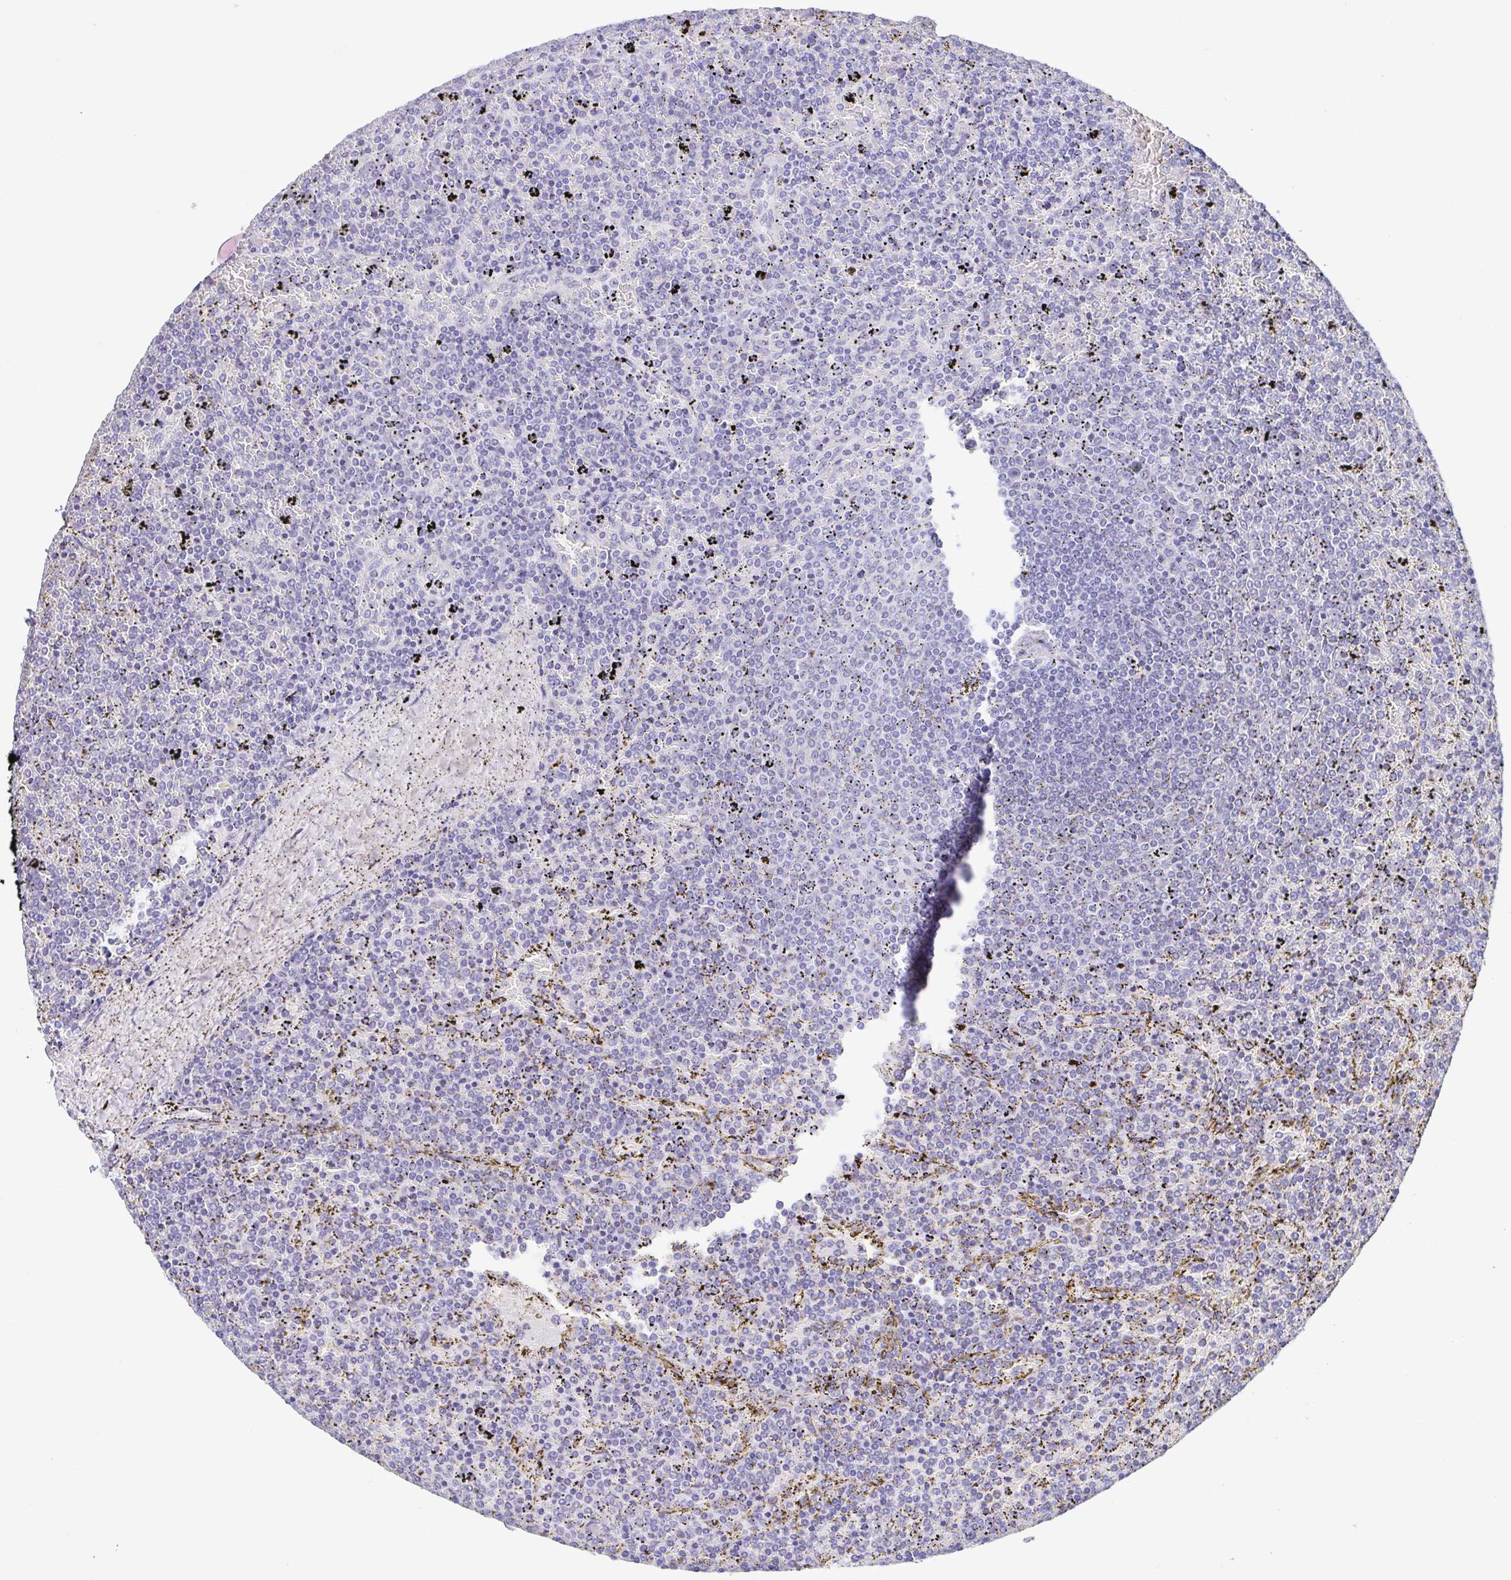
{"staining": {"intensity": "negative", "quantity": "none", "location": "none"}, "tissue": "lymphoma", "cell_type": "Tumor cells", "image_type": "cancer", "snomed": [{"axis": "morphology", "description": "Malignant lymphoma, non-Hodgkin's type, Low grade"}, {"axis": "topography", "description": "Spleen"}], "caption": "The micrograph demonstrates no staining of tumor cells in lymphoma. (IHC, brightfield microscopy, high magnification).", "gene": "TREH", "patient": {"sex": "female", "age": 77}}